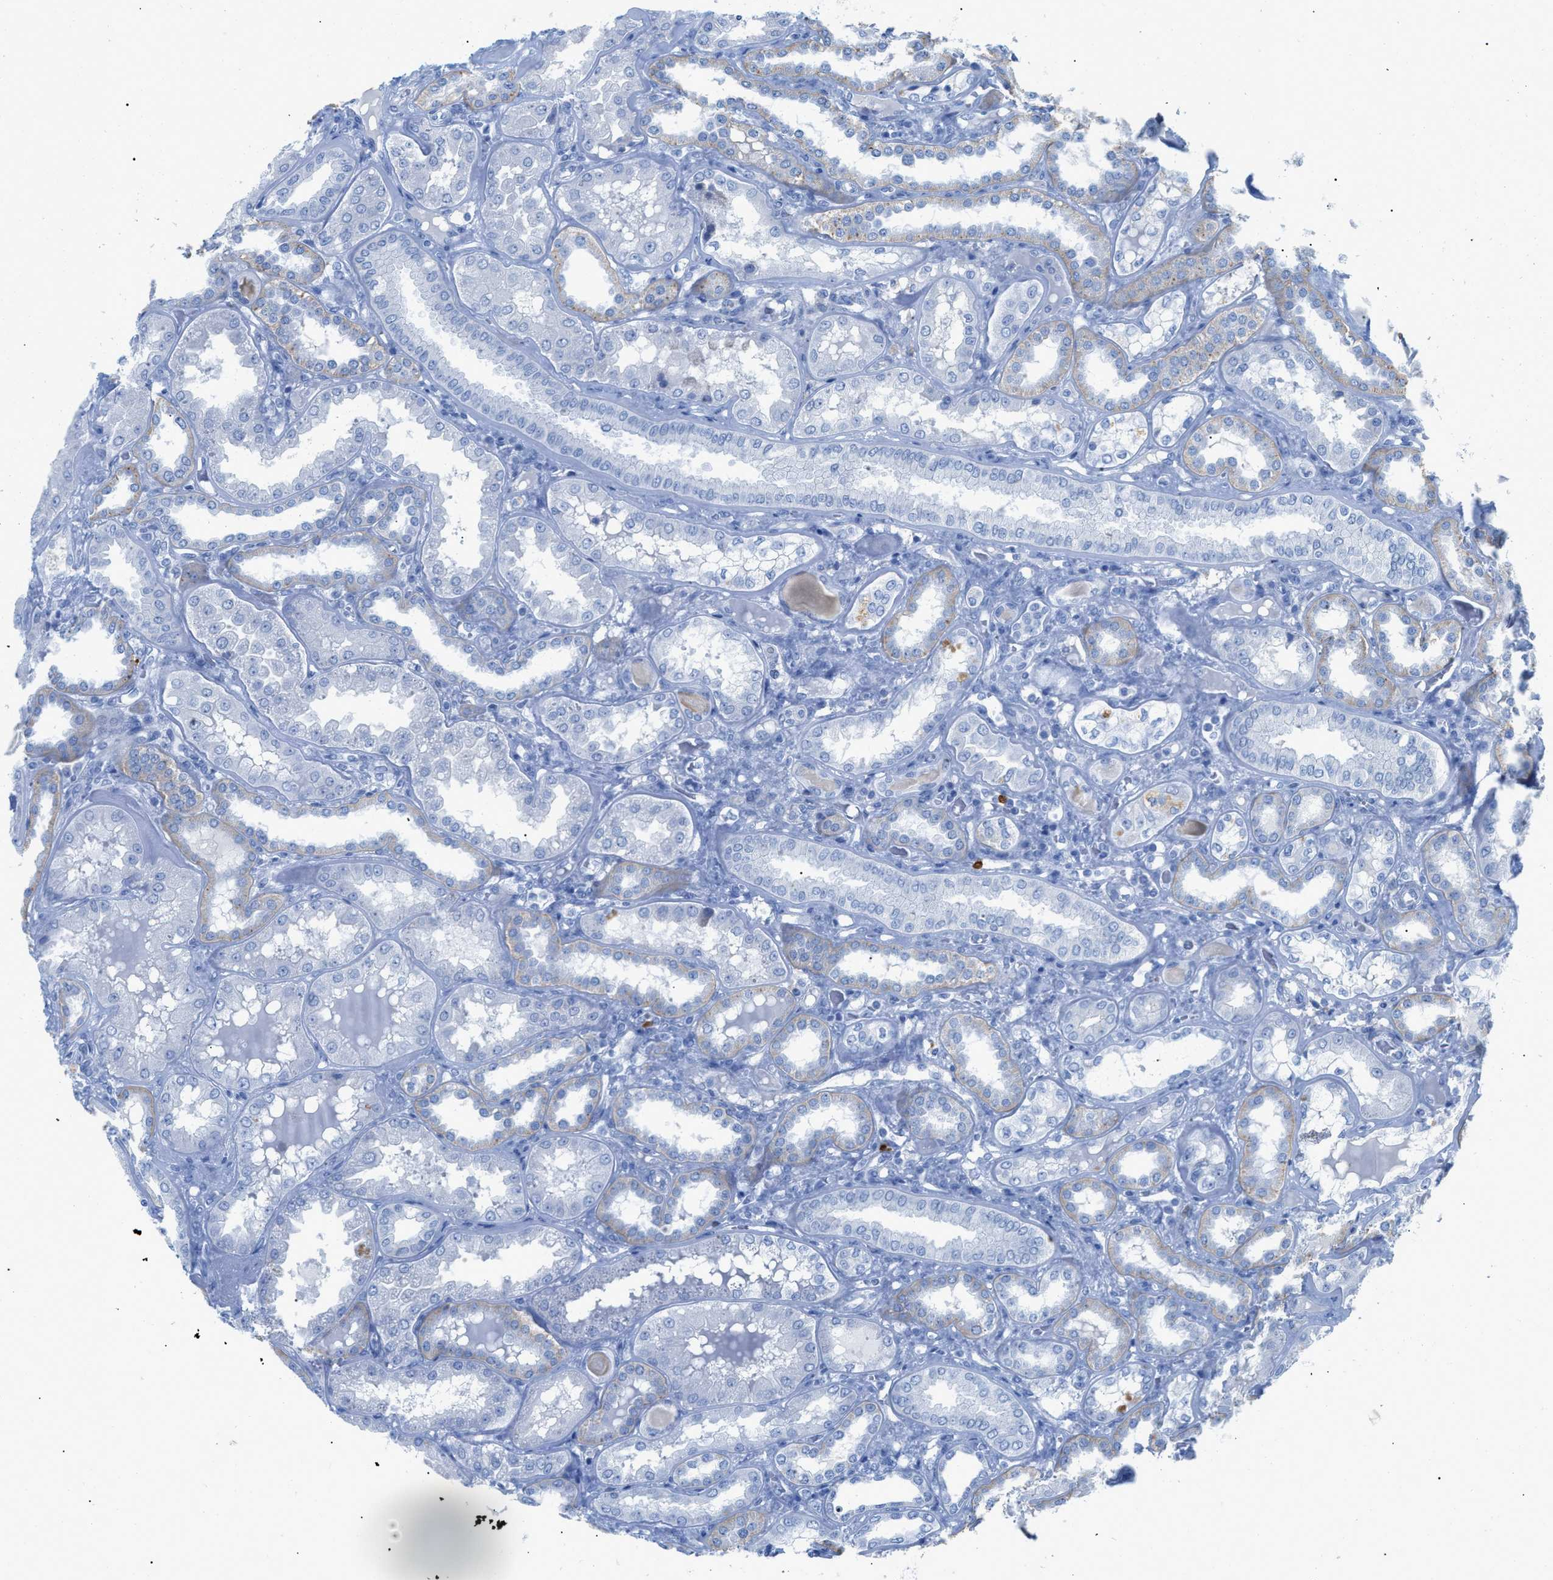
{"staining": {"intensity": "negative", "quantity": "none", "location": "none"}, "tissue": "kidney", "cell_type": "Cells in glomeruli", "image_type": "normal", "snomed": [{"axis": "morphology", "description": "Normal tissue, NOS"}, {"axis": "topography", "description": "Kidney"}], "caption": "Immunohistochemistry of unremarkable kidney reveals no staining in cells in glomeruli.", "gene": "TCL1A", "patient": {"sex": "female", "age": 56}}